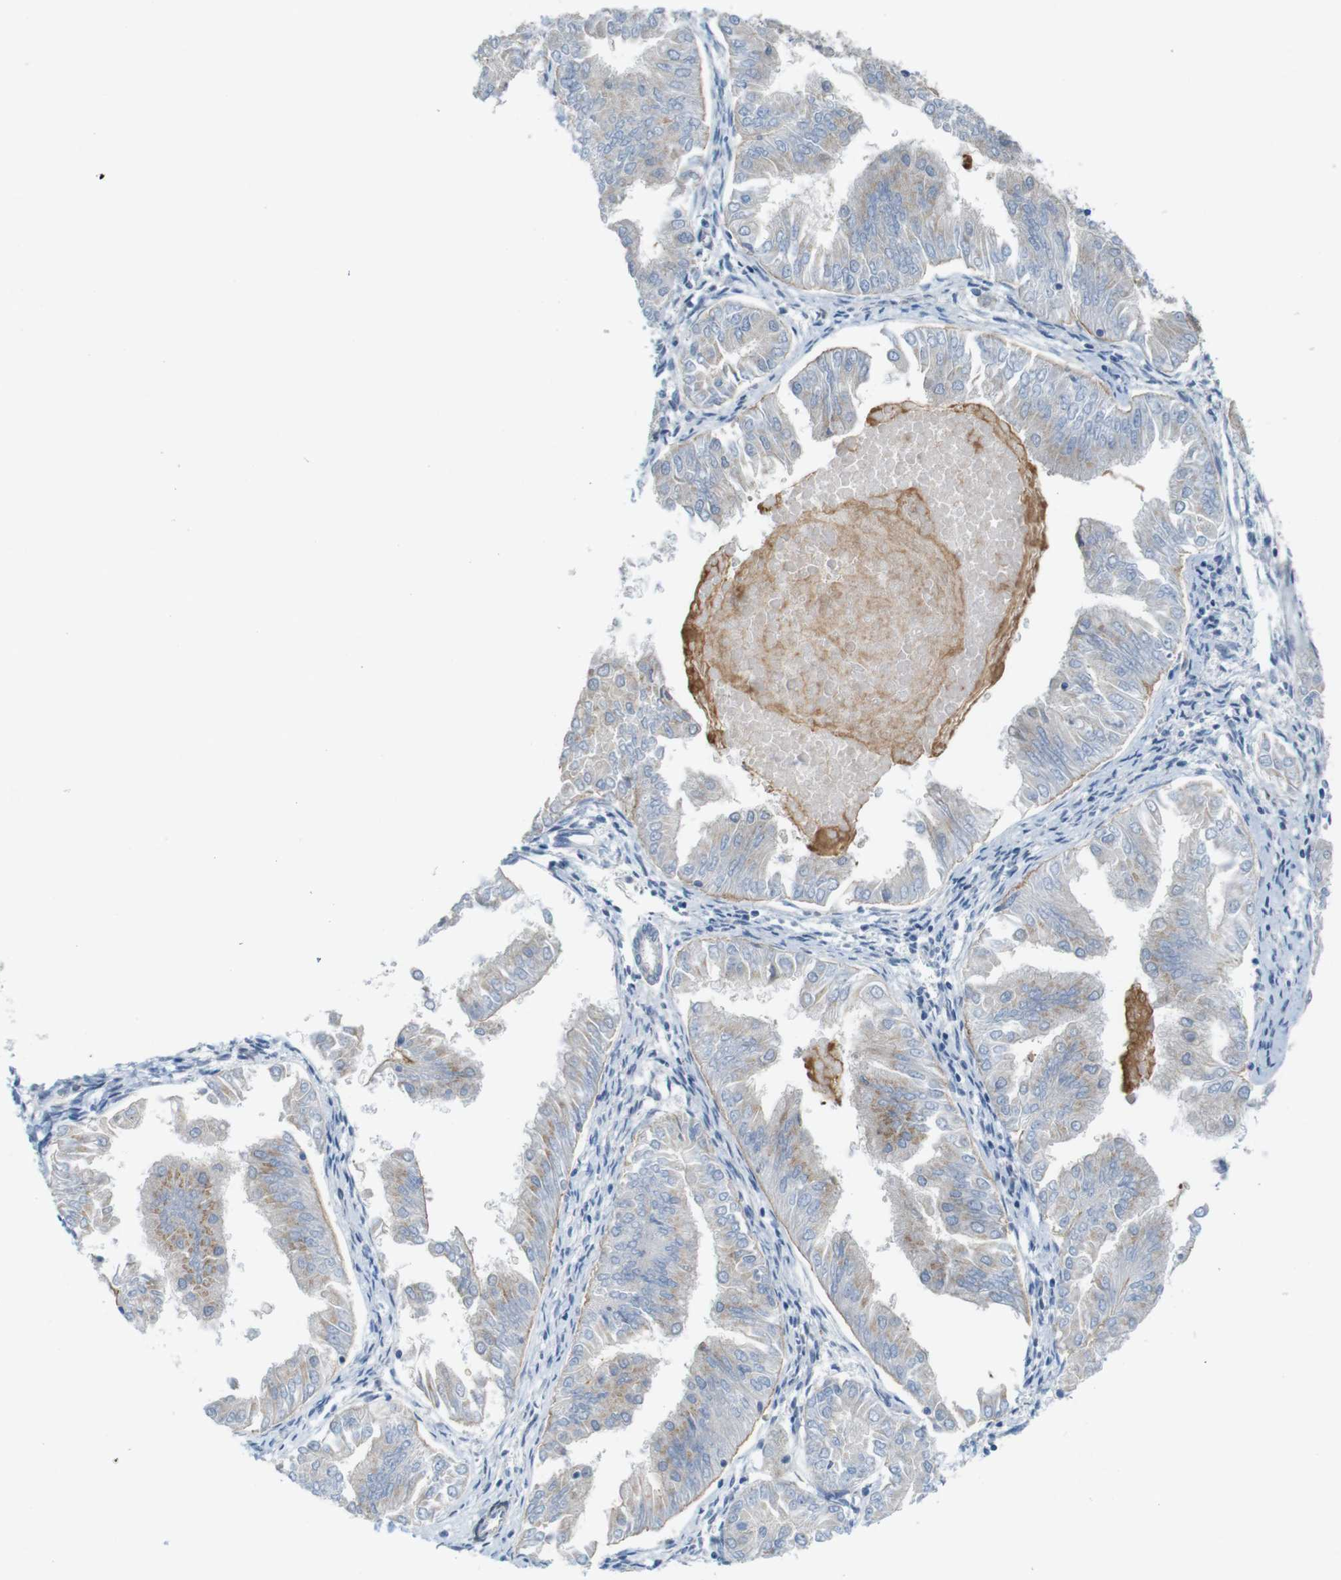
{"staining": {"intensity": "weak", "quantity": ">75%", "location": "cytoplasmic/membranous,nuclear"}, "tissue": "endometrial cancer", "cell_type": "Tumor cells", "image_type": "cancer", "snomed": [{"axis": "morphology", "description": "Adenocarcinoma, NOS"}, {"axis": "topography", "description": "Endometrium"}], "caption": "Protein staining demonstrates weak cytoplasmic/membranous and nuclear expression in about >75% of tumor cells in adenocarcinoma (endometrial).", "gene": "SKI", "patient": {"sex": "female", "age": 53}}